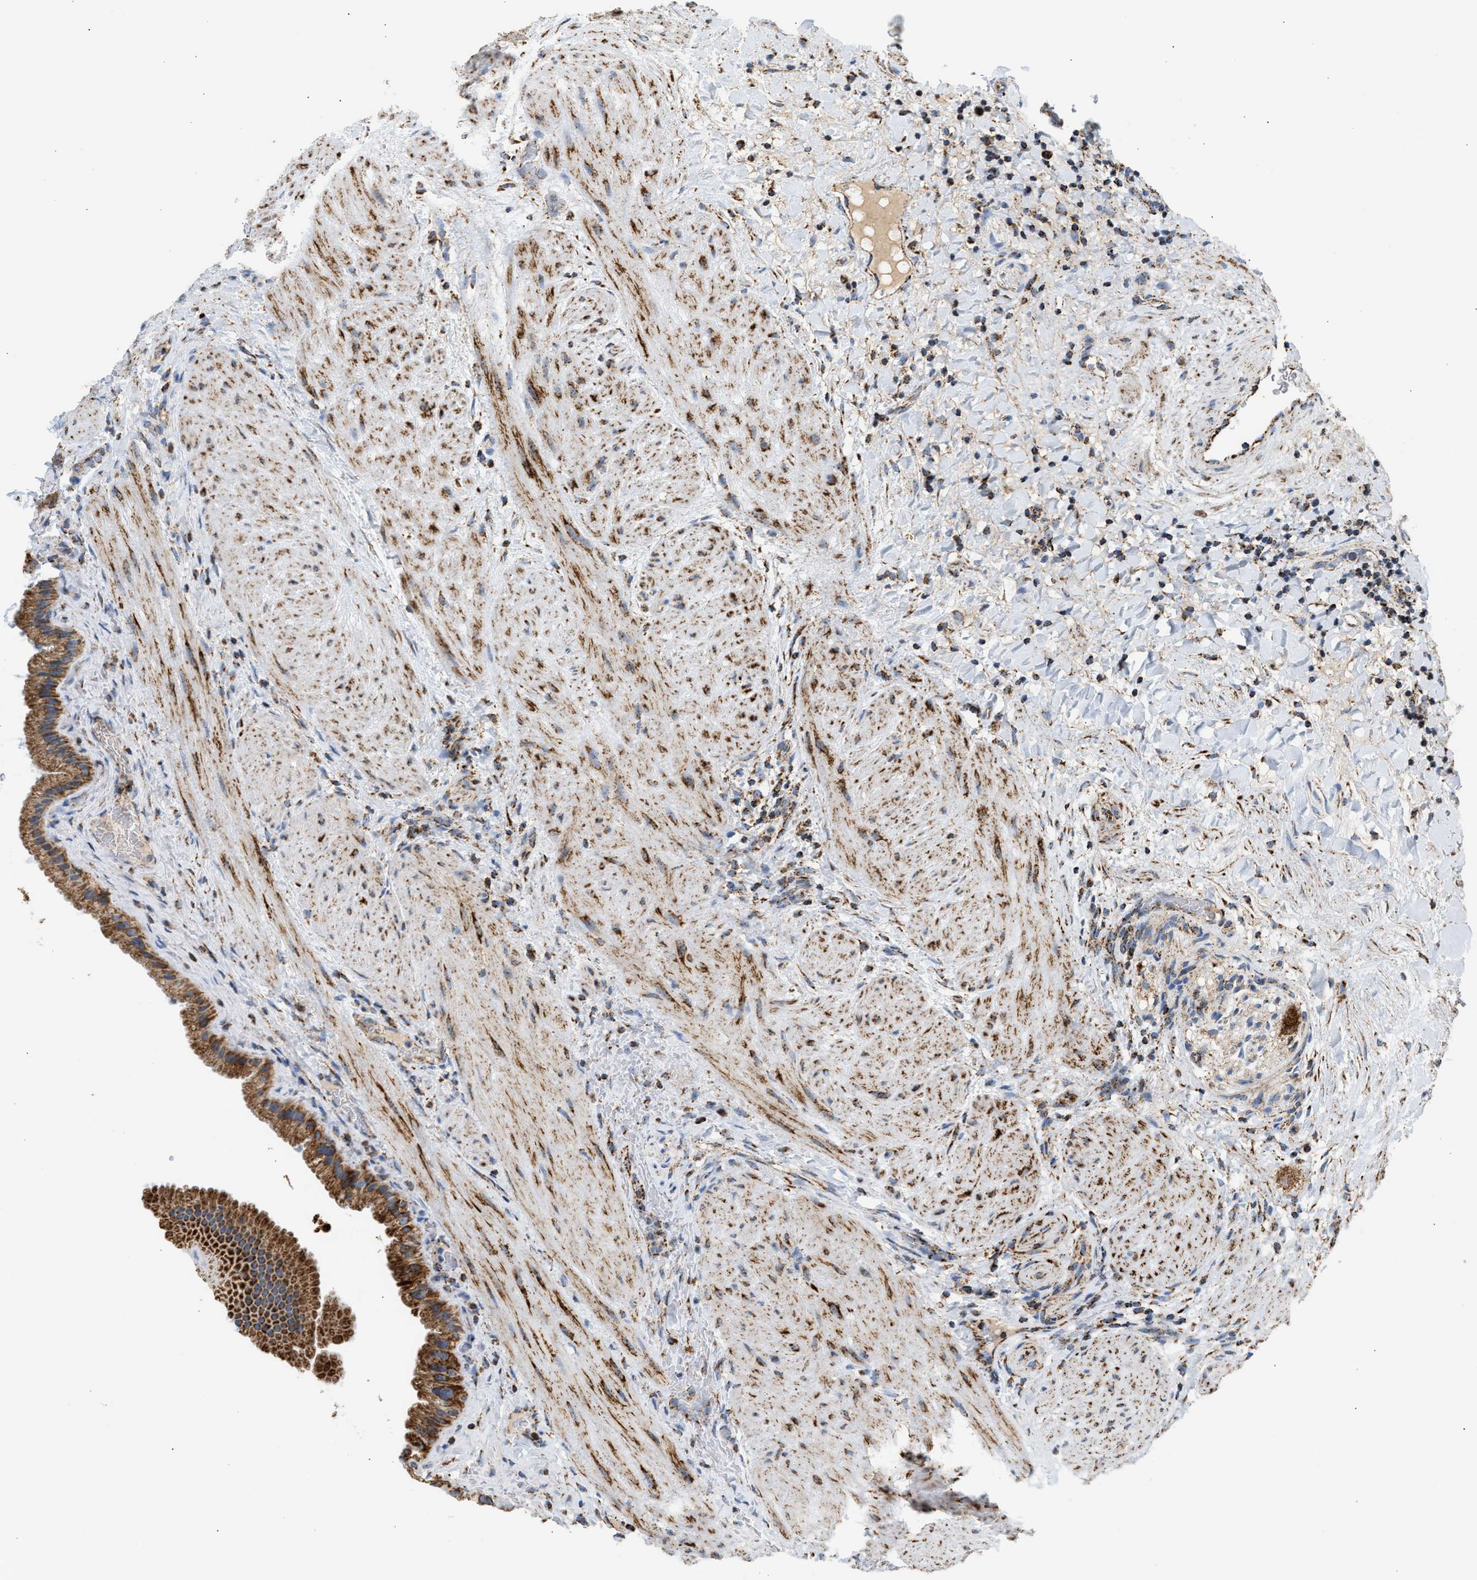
{"staining": {"intensity": "strong", "quantity": ">75%", "location": "cytoplasmic/membranous"}, "tissue": "gallbladder", "cell_type": "Glandular cells", "image_type": "normal", "snomed": [{"axis": "morphology", "description": "Normal tissue, NOS"}, {"axis": "topography", "description": "Gallbladder"}], "caption": "Immunohistochemistry staining of normal gallbladder, which displays high levels of strong cytoplasmic/membranous expression in about >75% of glandular cells indicating strong cytoplasmic/membranous protein staining. The staining was performed using DAB (brown) for protein detection and nuclei were counterstained in hematoxylin (blue).", "gene": "OGDH", "patient": {"sex": "male", "age": 49}}